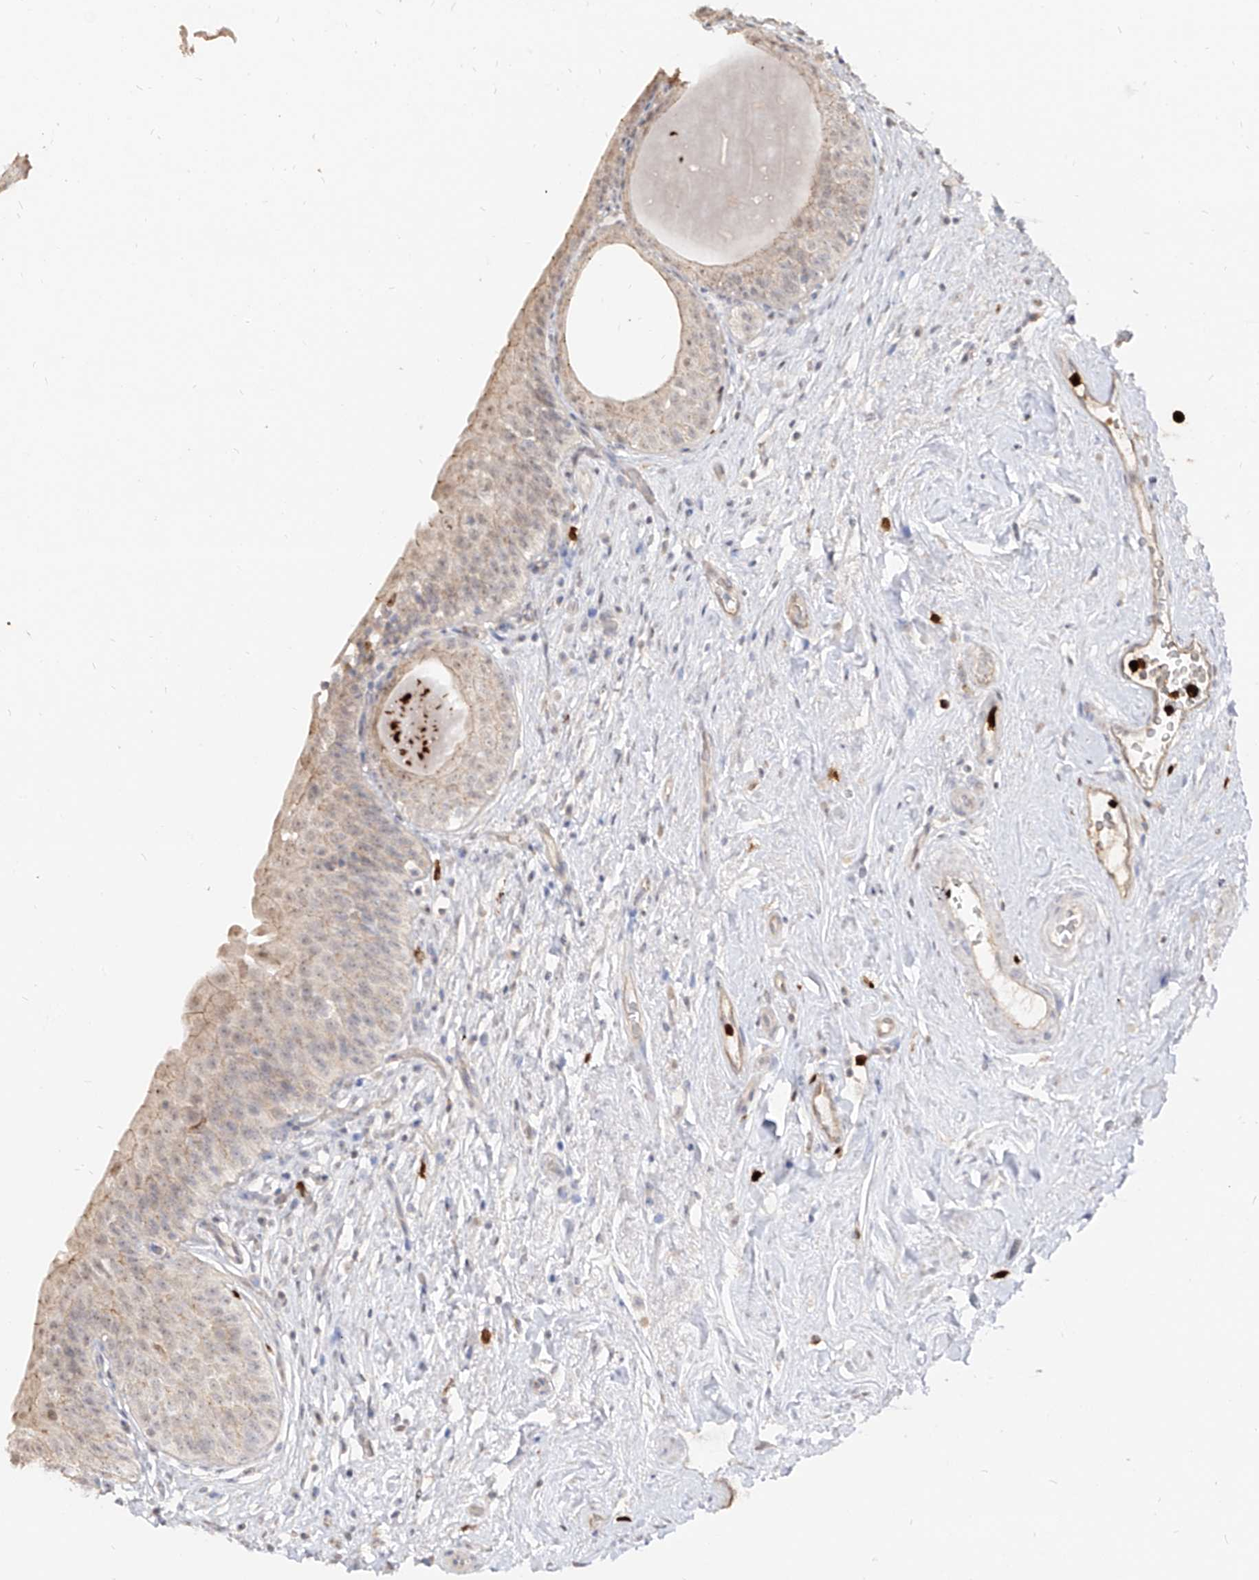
{"staining": {"intensity": "weak", "quantity": "25%-75%", "location": "cytoplasmic/membranous"}, "tissue": "urinary bladder", "cell_type": "Urothelial cells", "image_type": "normal", "snomed": [{"axis": "morphology", "description": "Normal tissue, NOS"}, {"axis": "topography", "description": "Urinary bladder"}], "caption": "A high-resolution histopathology image shows IHC staining of unremarkable urinary bladder, which shows weak cytoplasmic/membranous expression in about 25%-75% of urothelial cells.", "gene": "ZNF227", "patient": {"sex": "male", "age": 83}}